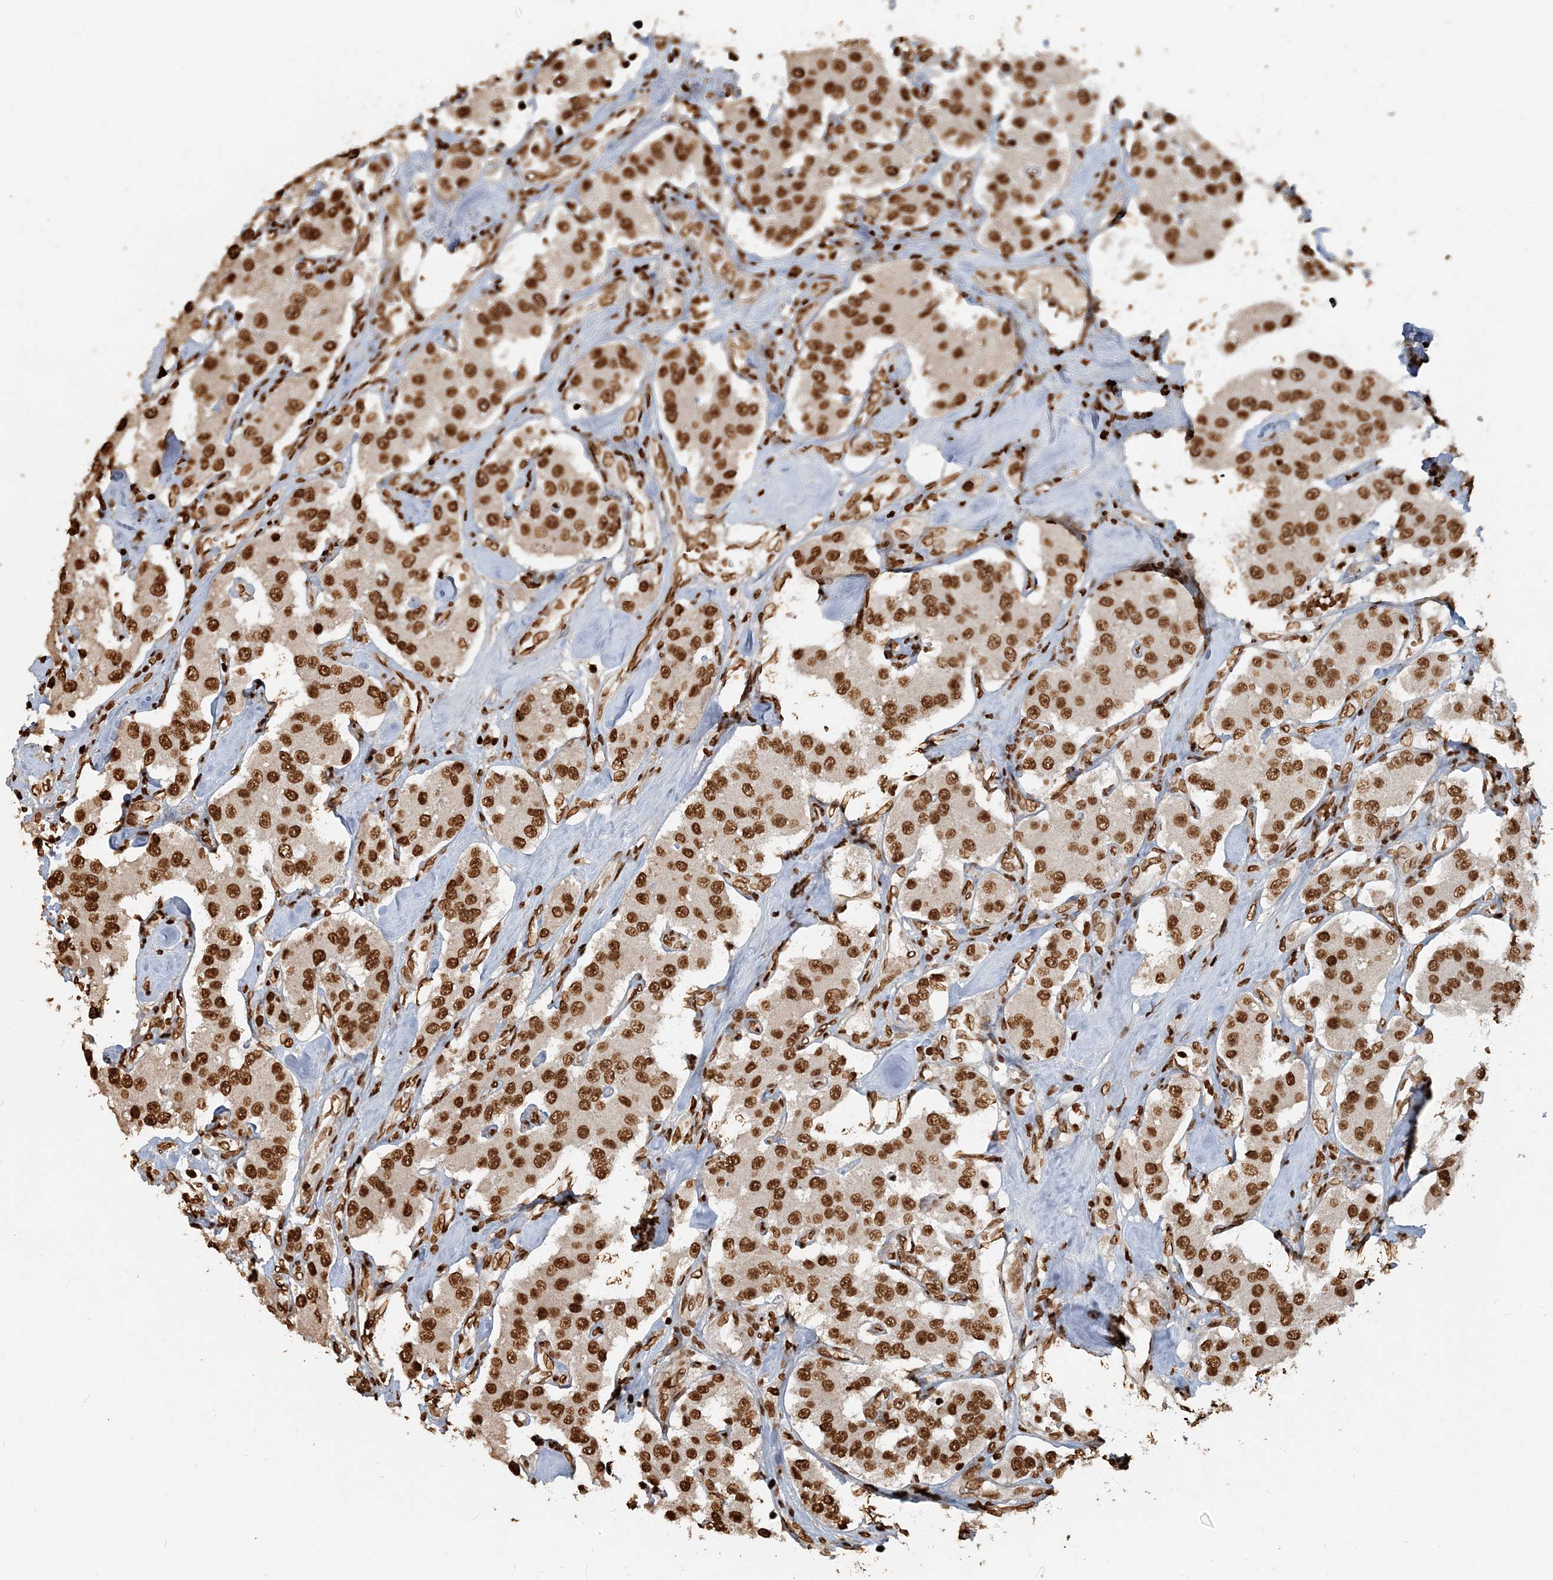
{"staining": {"intensity": "strong", "quantity": ">75%", "location": "nuclear"}, "tissue": "carcinoid", "cell_type": "Tumor cells", "image_type": "cancer", "snomed": [{"axis": "morphology", "description": "Carcinoid, malignant, NOS"}, {"axis": "topography", "description": "Pancreas"}], "caption": "Tumor cells demonstrate strong nuclear positivity in about >75% of cells in malignant carcinoid. The staining was performed using DAB to visualize the protein expression in brown, while the nuclei were stained in blue with hematoxylin (Magnification: 20x).", "gene": "H3-3B", "patient": {"sex": "male", "age": 41}}